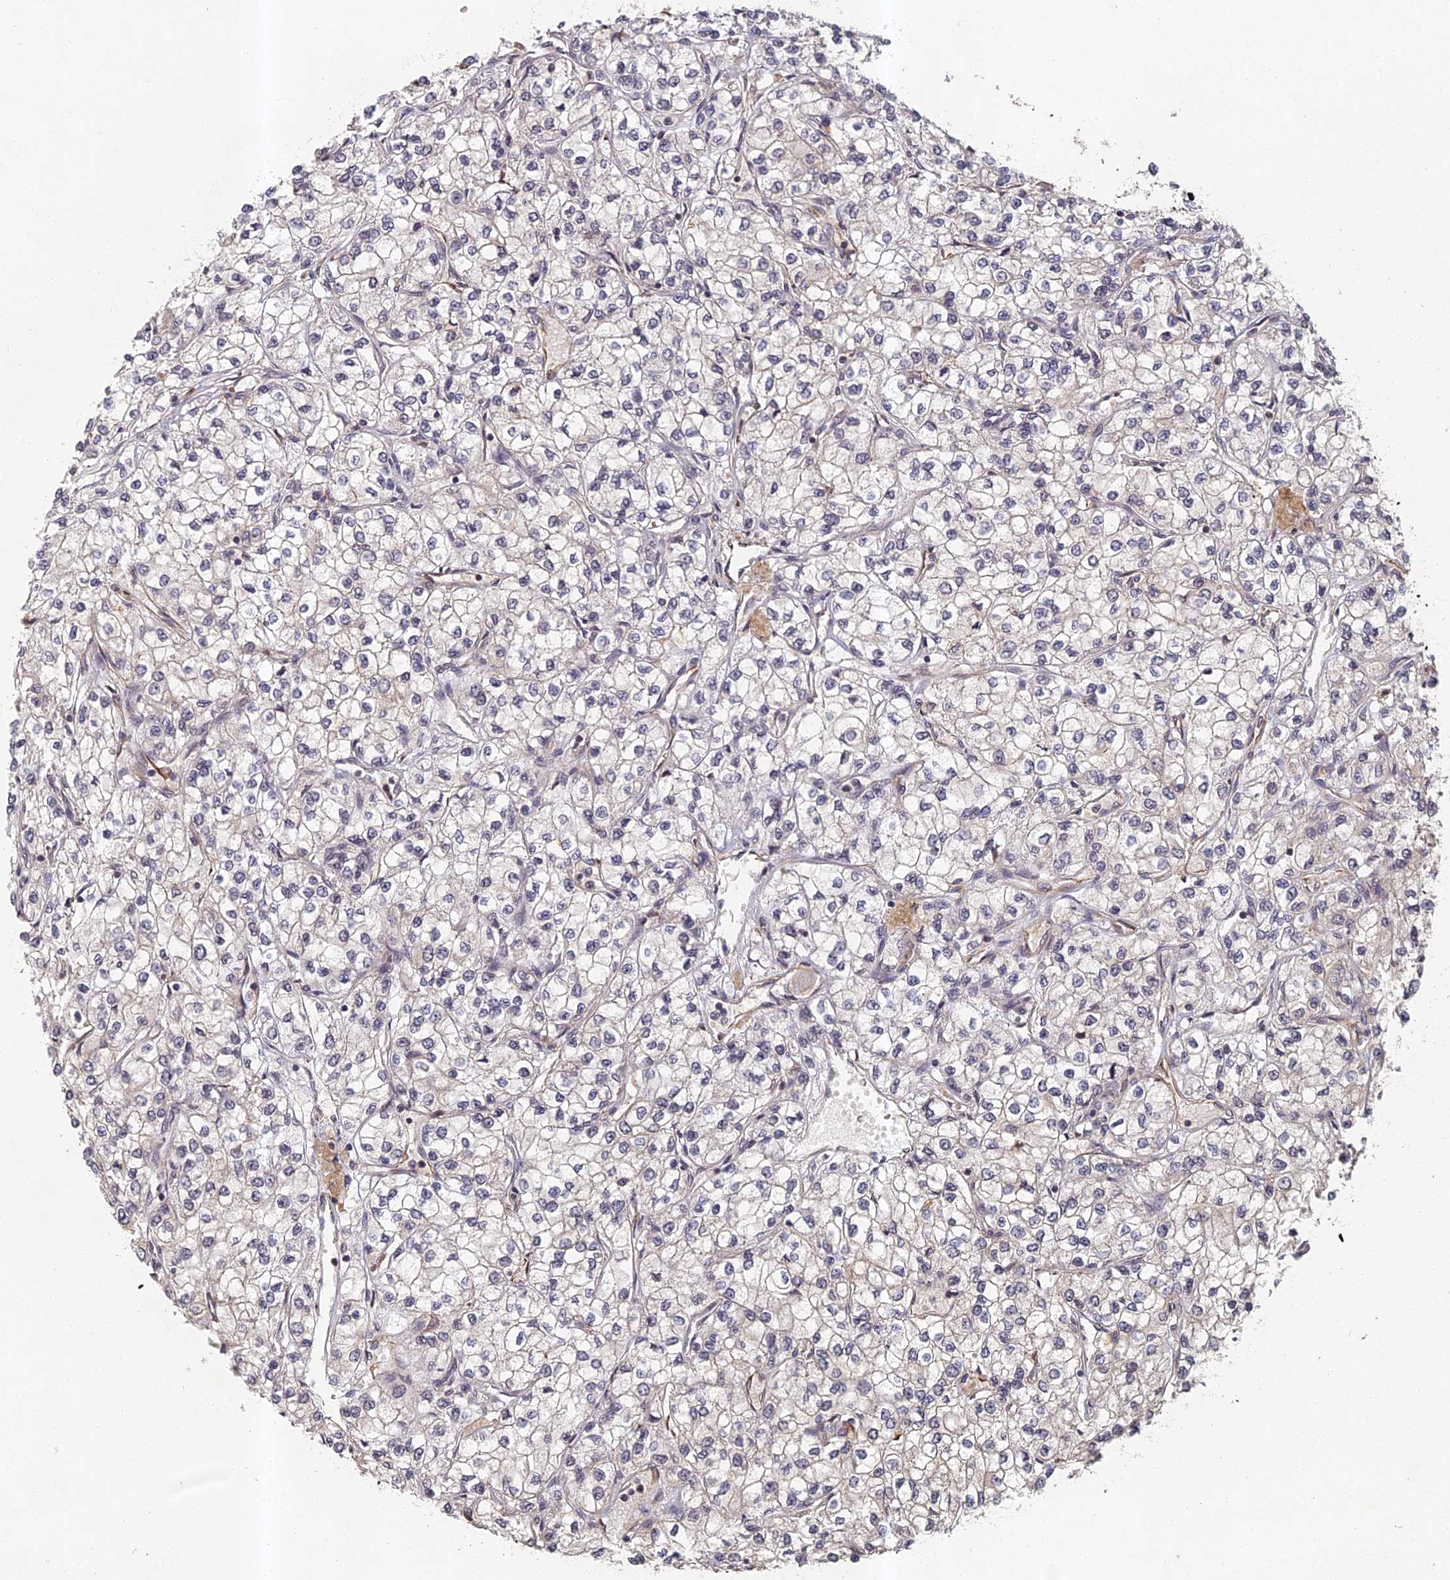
{"staining": {"intensity": "negative", "quantity": "none", "location": "none"}, "tissue": "renal cancer", "cell_type": "Tumor cells", "image_type": "cancer", "snomed": [{"axis": "morphology", "description": "Adenocarcinoma, NOS"}, {"axis": "topography", "description": "Kidney"}], "caption": "Immunohistochemistry histopathology image of neoplastic tissue: human renal cancer (adenocarcinoma) stained with DAB (3,3'-diaminobenzidine) demonstrates no significant protein expression in tumor cells.", "gene": "ABCB10", "patient": {"sex": "male", "age": 80}}